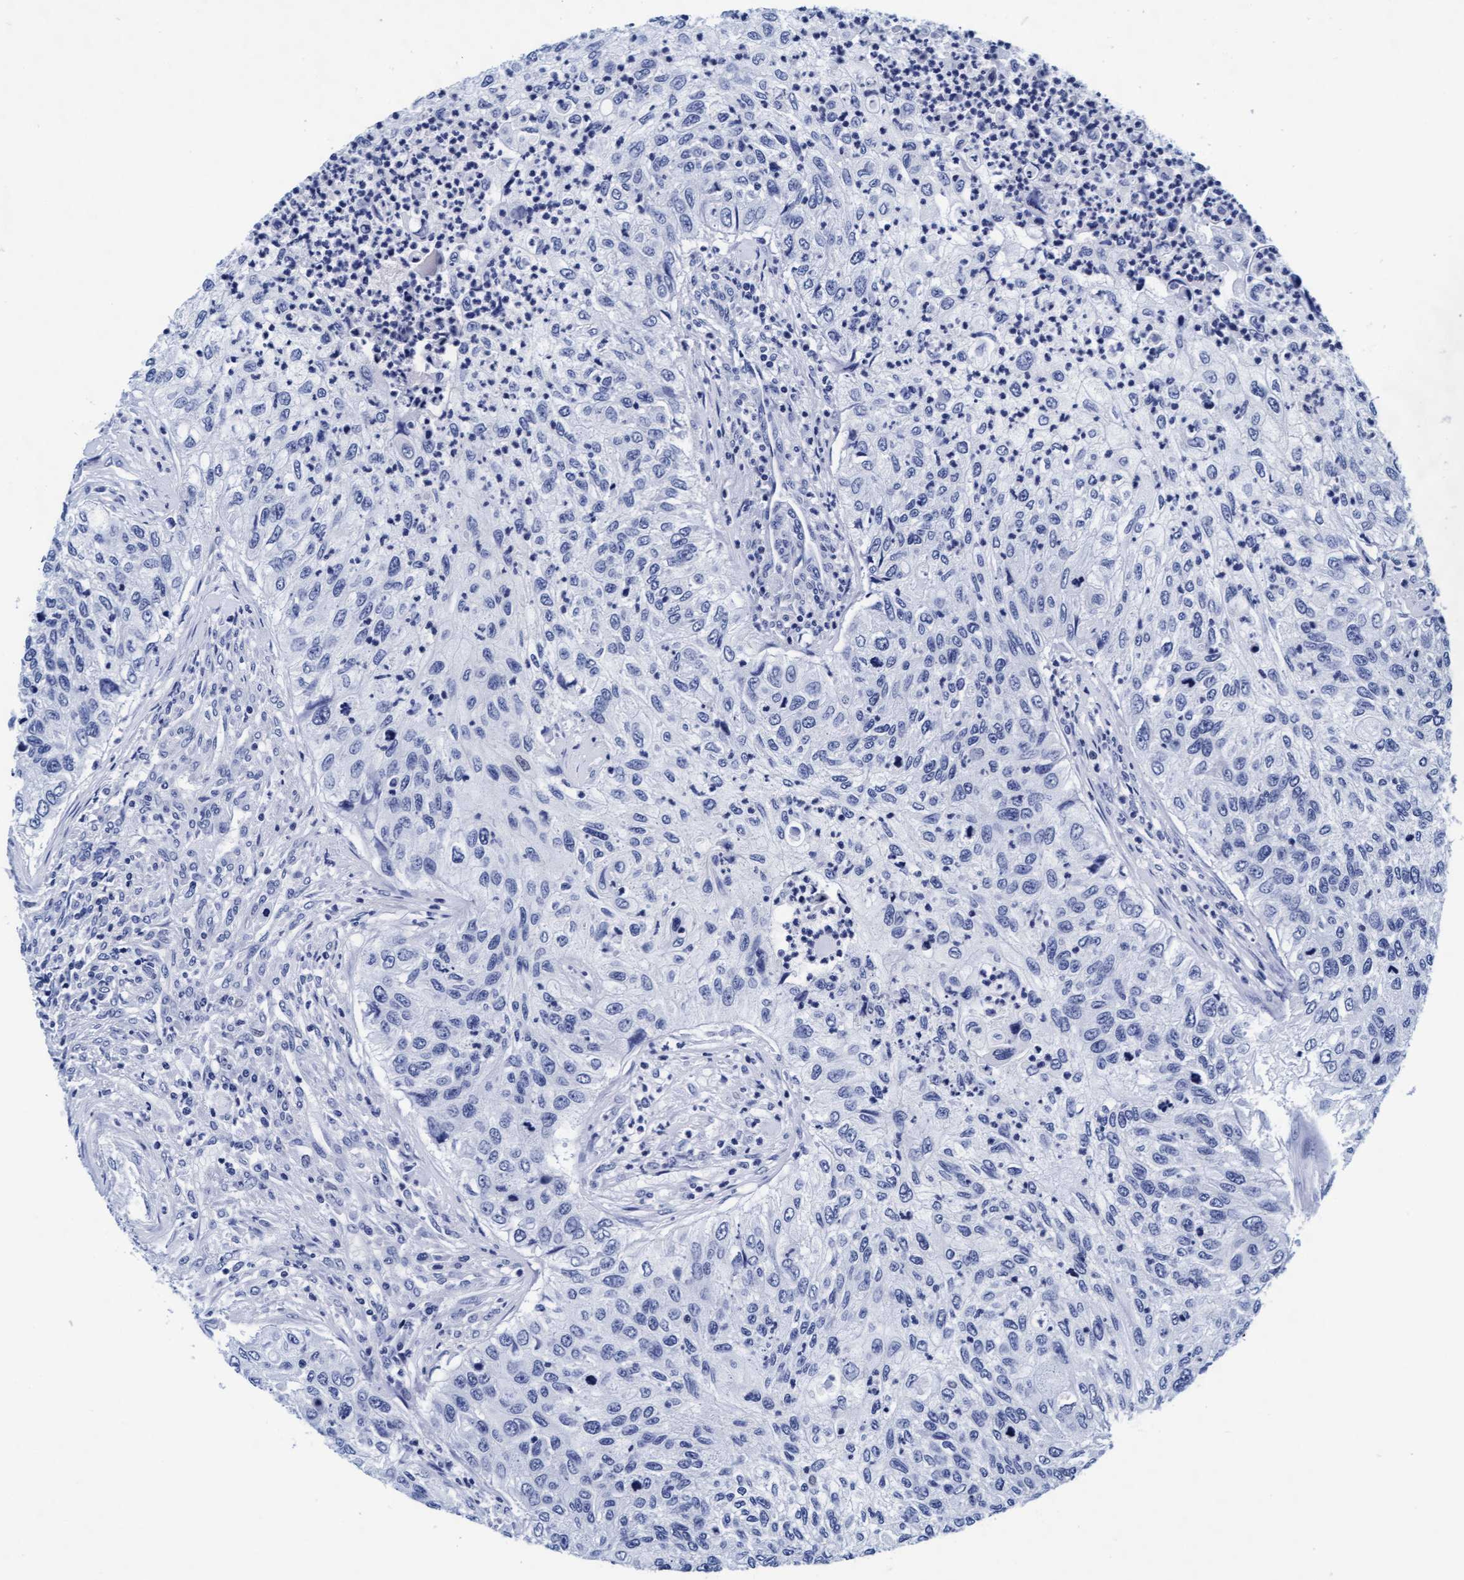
{"staining": {"intensity": "negative", "quantity": "none", "location": "none"}, "tissue": "urothelial cancer", "cell_type": "Tumor cells", "image_type": "cancer", "snomed": [{"axis": "morphology", "description": "Urothelial carcinoma, High grade"}, {"axis": "topography", "description": "Urinary bladder"}], "caption": "An immunohistochemistry micrograph of urothelial cancer is shown. There is no staining in tumor cells of urothelial cancer.", "gene": "ARSG", "patient": {"sex": "female", "age": 60}}